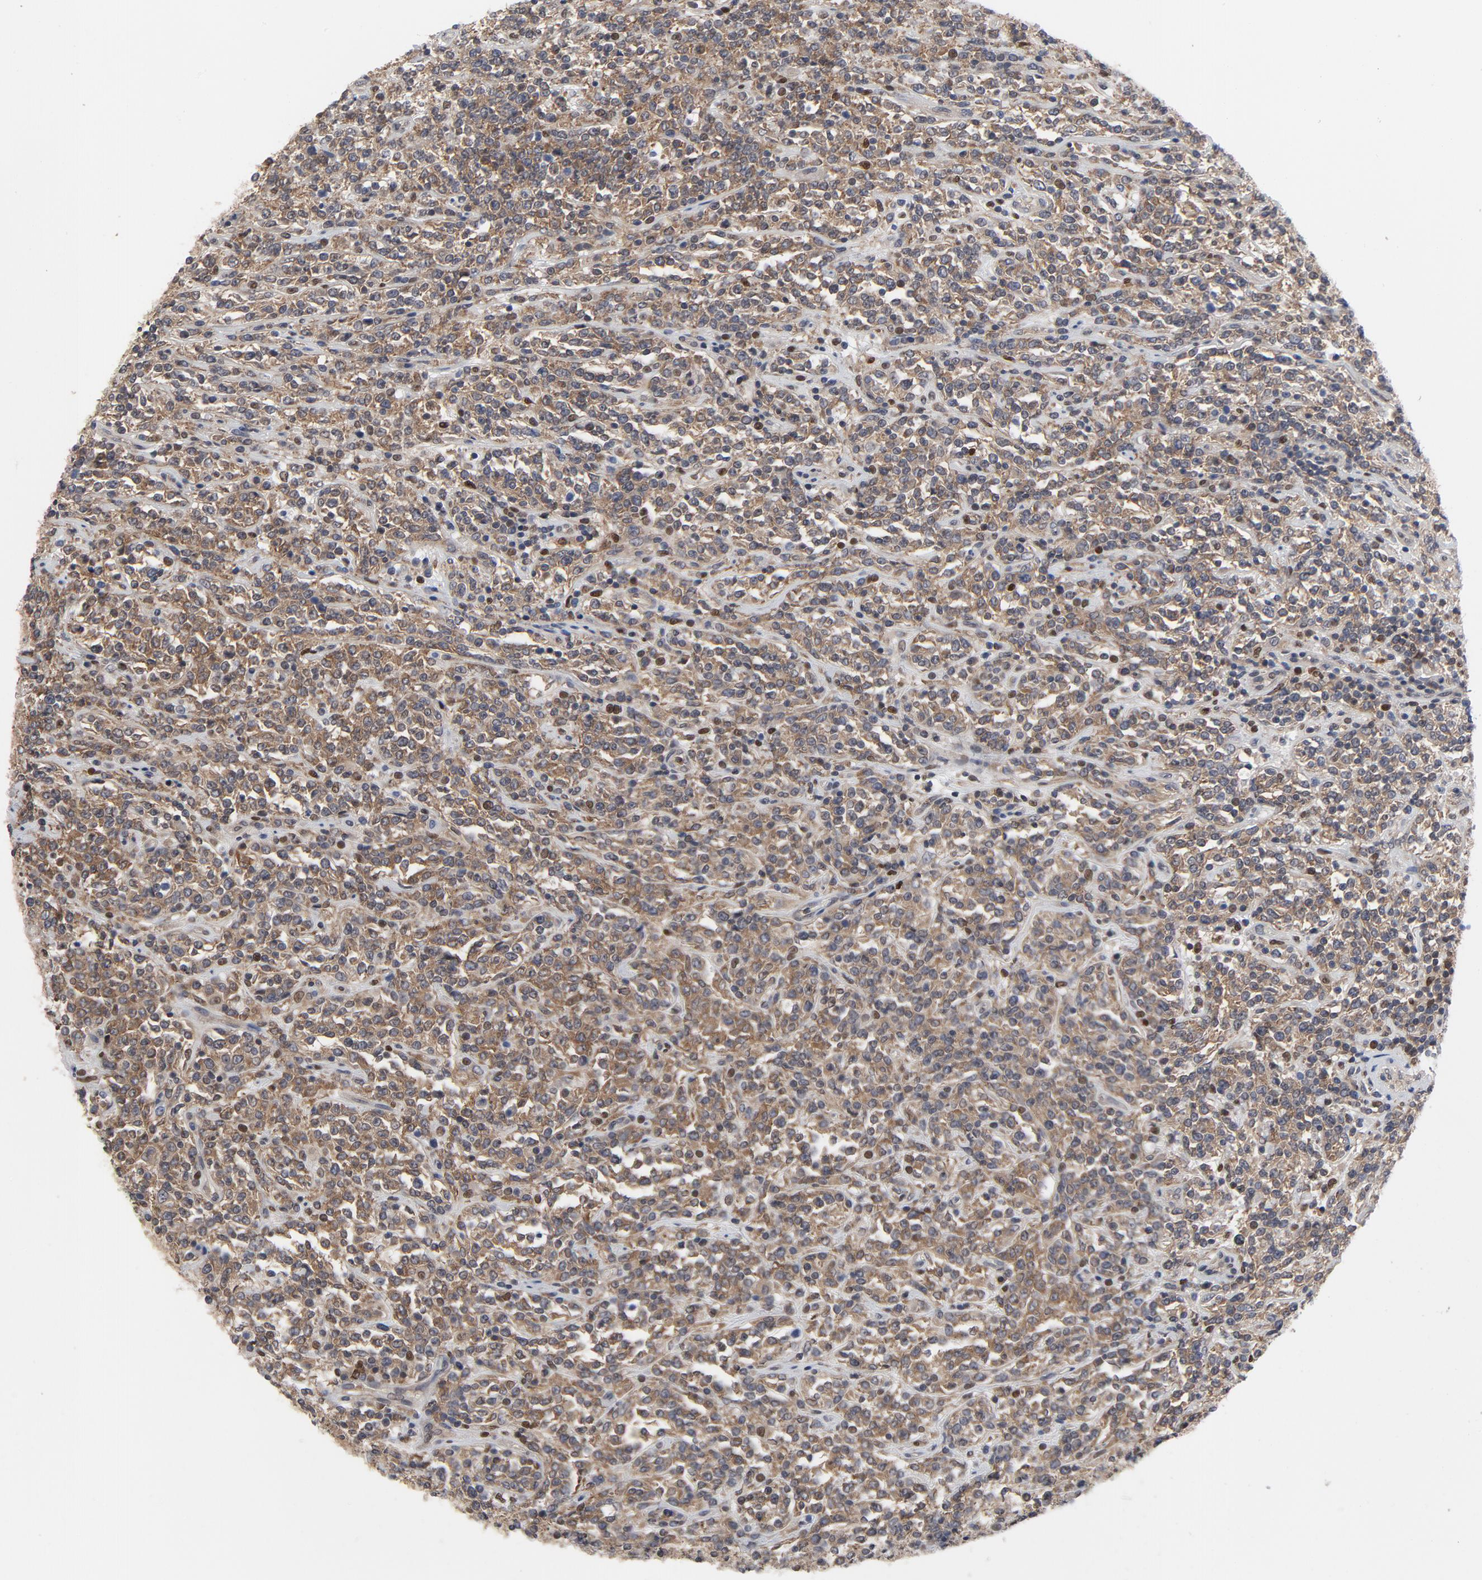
{"staining": {"intensity": "moderate", "quantity": "25%-75%", "location": "cytoplasmic/membranous"}, "tissue": "lymphoma", "cell_type": "Tumor cells", "image_type": "cancer", "snomed": [{"axis": "morphology", "description": "Malignant lymphoma, non-Hodgkin's type, High grade"}, {"axis": "topography", "description": "Soft tissue"}], "caption": "Immunohistochemistry (IHC) micrograph of human malignant lymphoma, non-Hodgkin's type (high-grade) stained for a protein (brown), which demonstrates medium levels of moderate cytoplasmic/membranous positivity in approximately 25%-75% of tumor cells.", "gene": "NFKB1", "patient": {"sex": "male", "age": 18}}